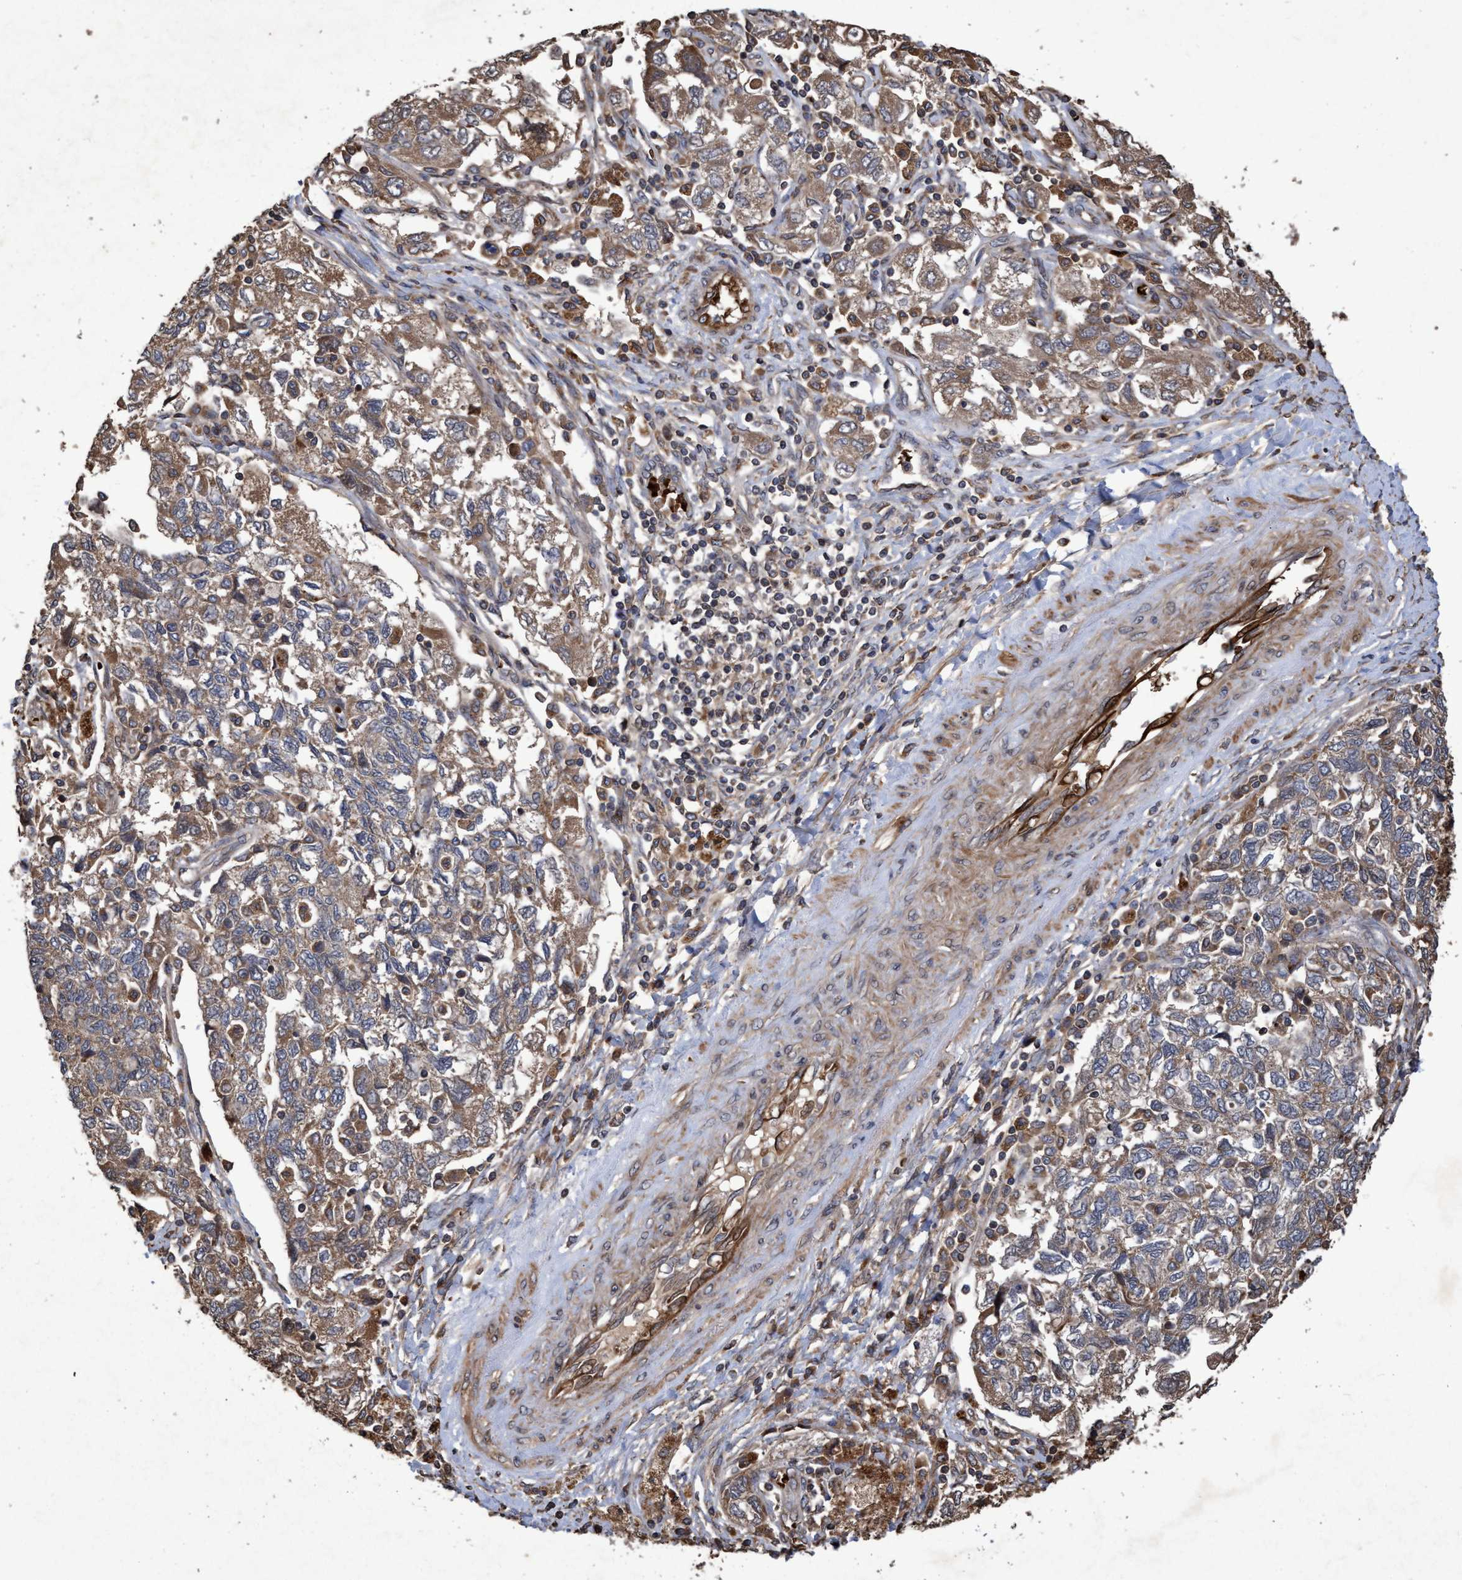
{"staining": {"intensity": "weak", "quantity": ">75%", "location": "cytoplasmic/membranous"}, "tissue": "ovarian cancer", "cell_type": "Tumor cells", "image_type": "cancer", "snomed": [{"axis": "morphology", "description": "Carcinoma, NOS"}, {"axis": "morphology", "description": "Cystadenocarcinoma, serous, NOS"}, {"axis": "topography", "description": "Ovary"}], "caption": "Protein staining of ovarian serous cystadenocarcinoma tissue exhibits weak cytoplasmic/membranous staining in approximately >75% of tumor cells. The staining is performed using DAB (3,3'-diaminobenzidine) brown chromogen to label protein expression. The nuclei are counter-stained blue using hematoxylin.", "gene": "CHMP6", "patient": {"sex": "female", "age": 69}}